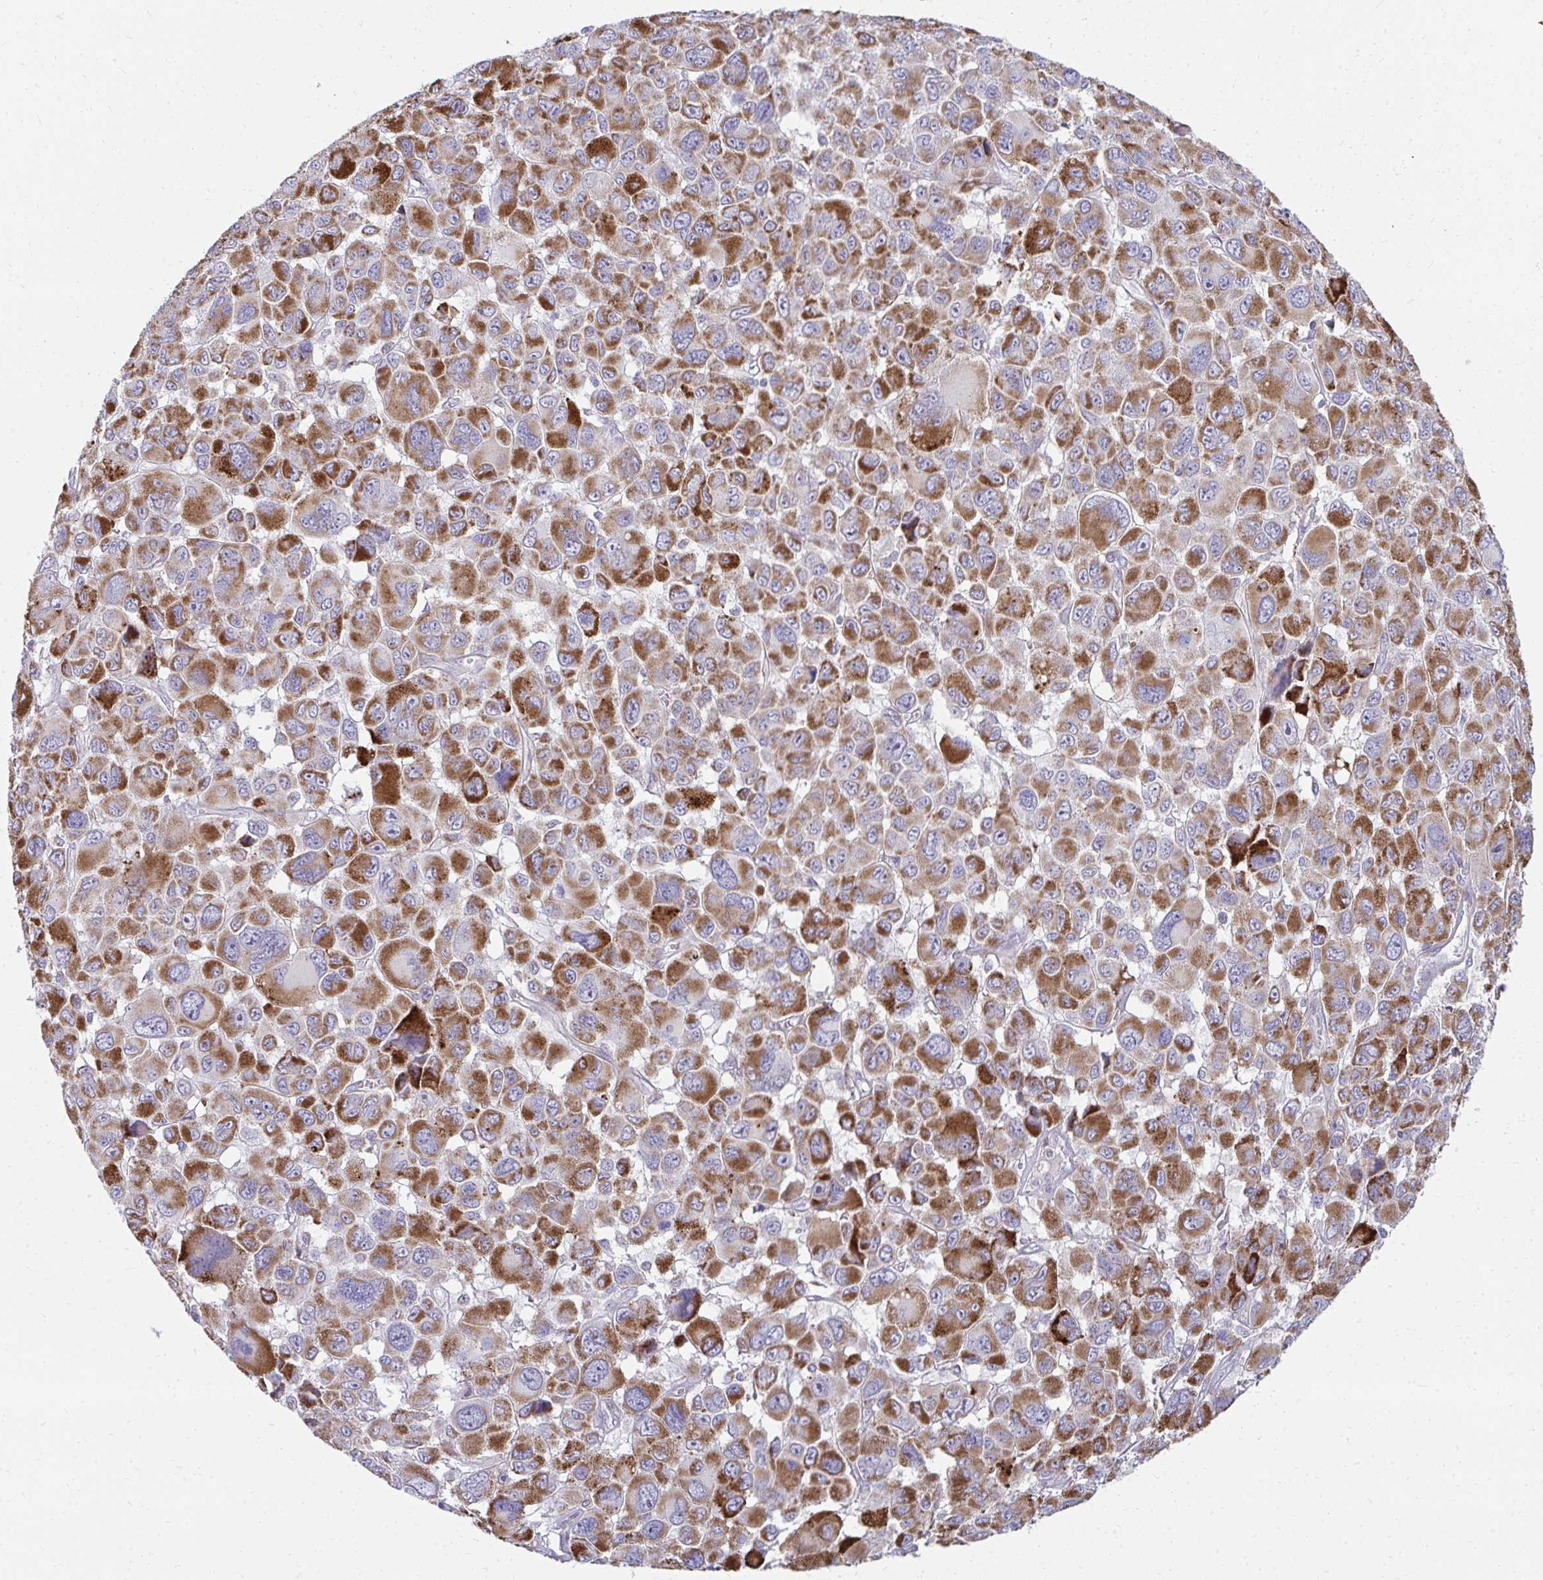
{"staining": {"intensity": "strong", "quantity": ">75%", "location": "cytoplasmic/membranous"}, "tissue": "melanoma", "cell_type": "Tumor cells", "image_type": "cancer", "snomed": [{"axis": "morphology", "description": "Malignant melanoma, NOS"}, {"axis": "topography", "description": "Skin"}], "caption": "About >75% of tumor cells in human malignant melanoma demonstrate strong cytoplasmic/membranous protein positivity as visualized by brown immunohistochemical staining.", "gene": "PRRG3", "patient": {"sex": "female", "age": 66}}